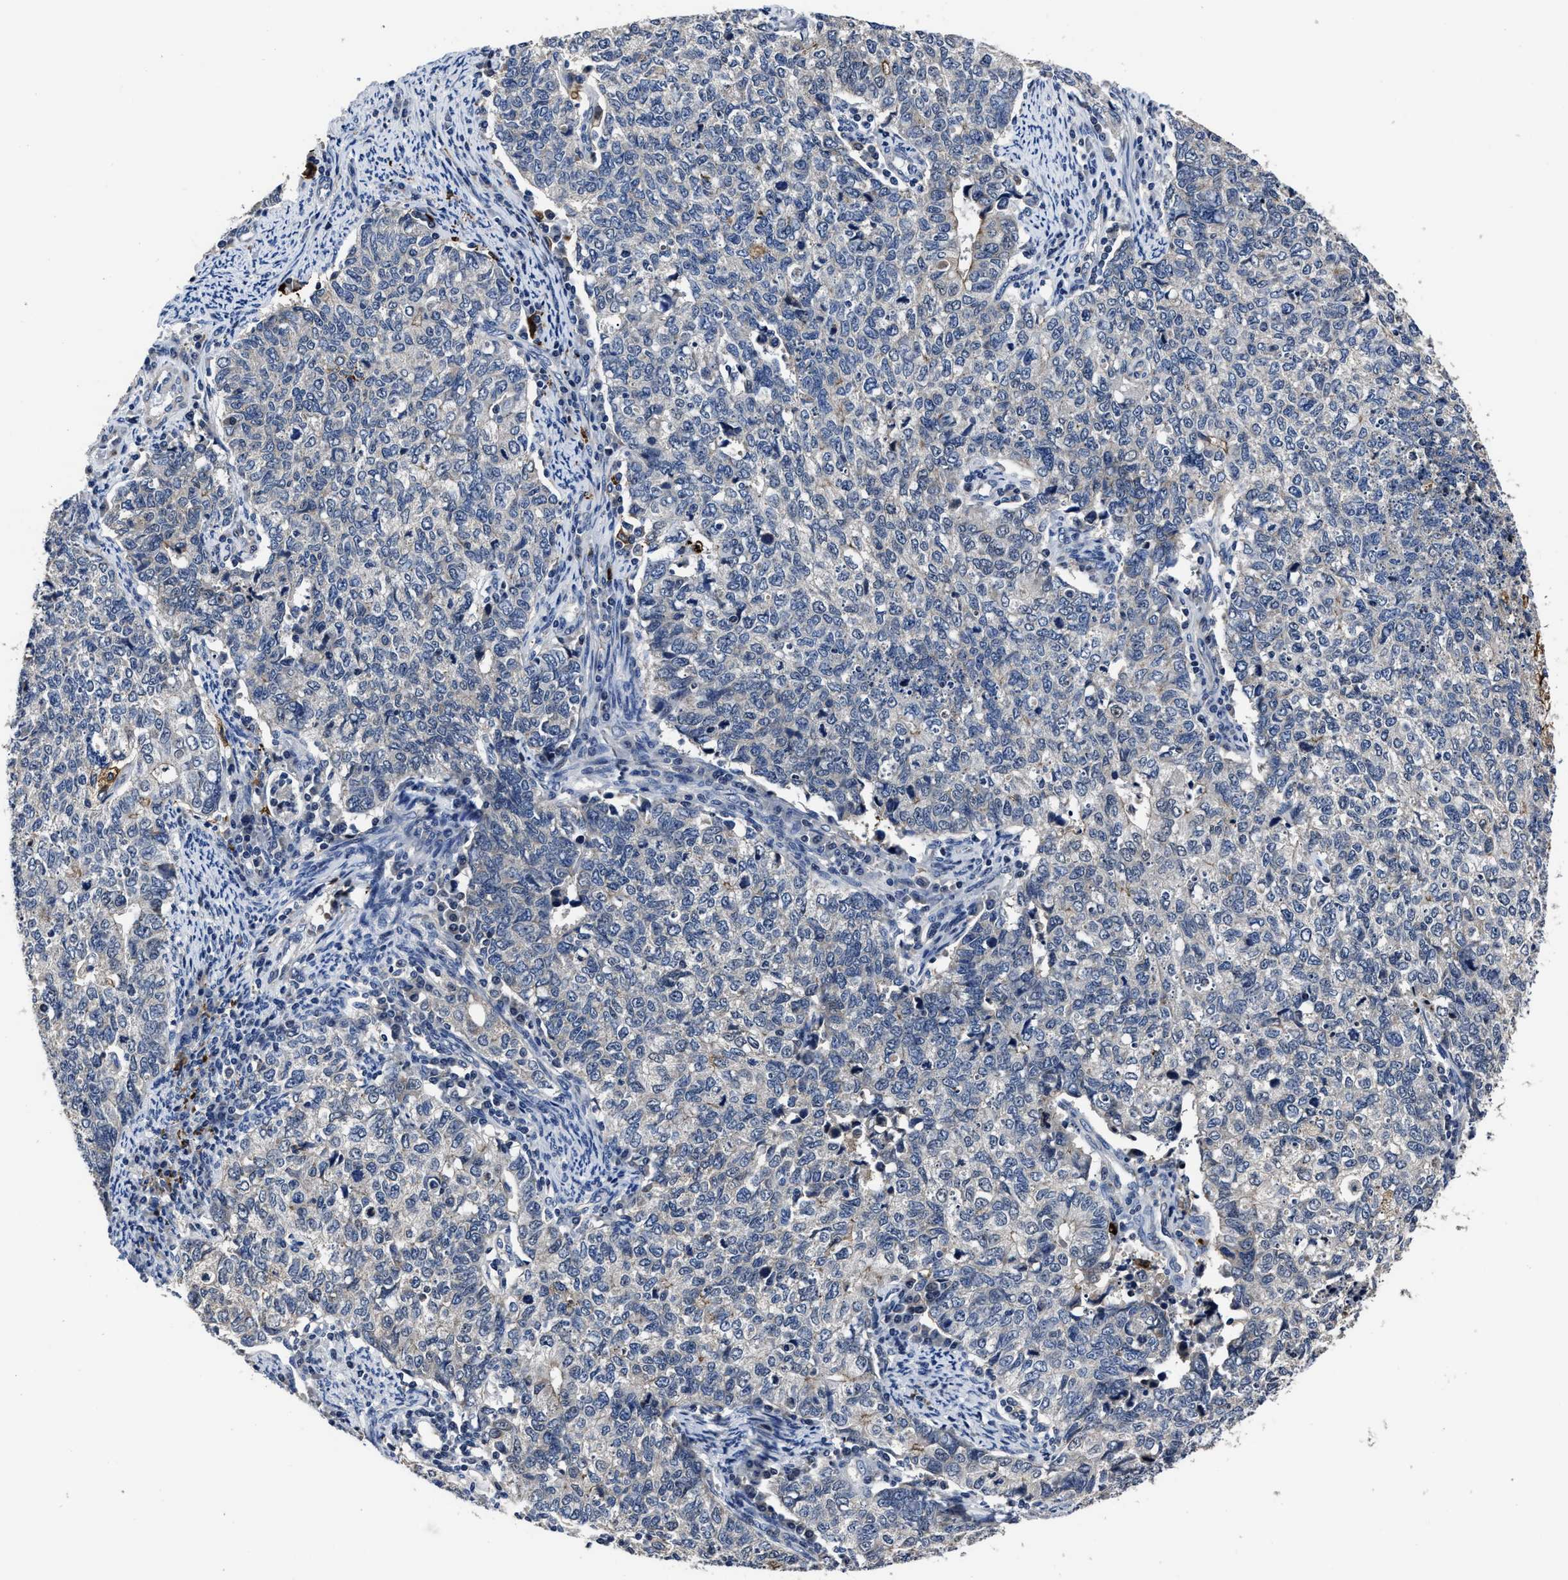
{"staining": {"intensity": "negative", "quantity": "none", "location": "none"}, "tissue": "cervical cancer", "cell_type": "Tumor cells", "image_type": "cancer", "snomed": [{"axis": "morphology", "description": "Squamous cell carcinoma, NOS"}, {"axis": "topography", "description": "Cervix"}], "caption": "This is a photomicrograph of immunohistochemistry (IHC) staining of cervical cancer, which shows no positivity in tumor cells. The staining was performed using DAB to visualize the protein expression in brown, while the nuclei were stained in blue with hematoxylin (Magnification: 20x).", "gene": "RSBN1L", "patient": {"sex": "female", "age": 63}}